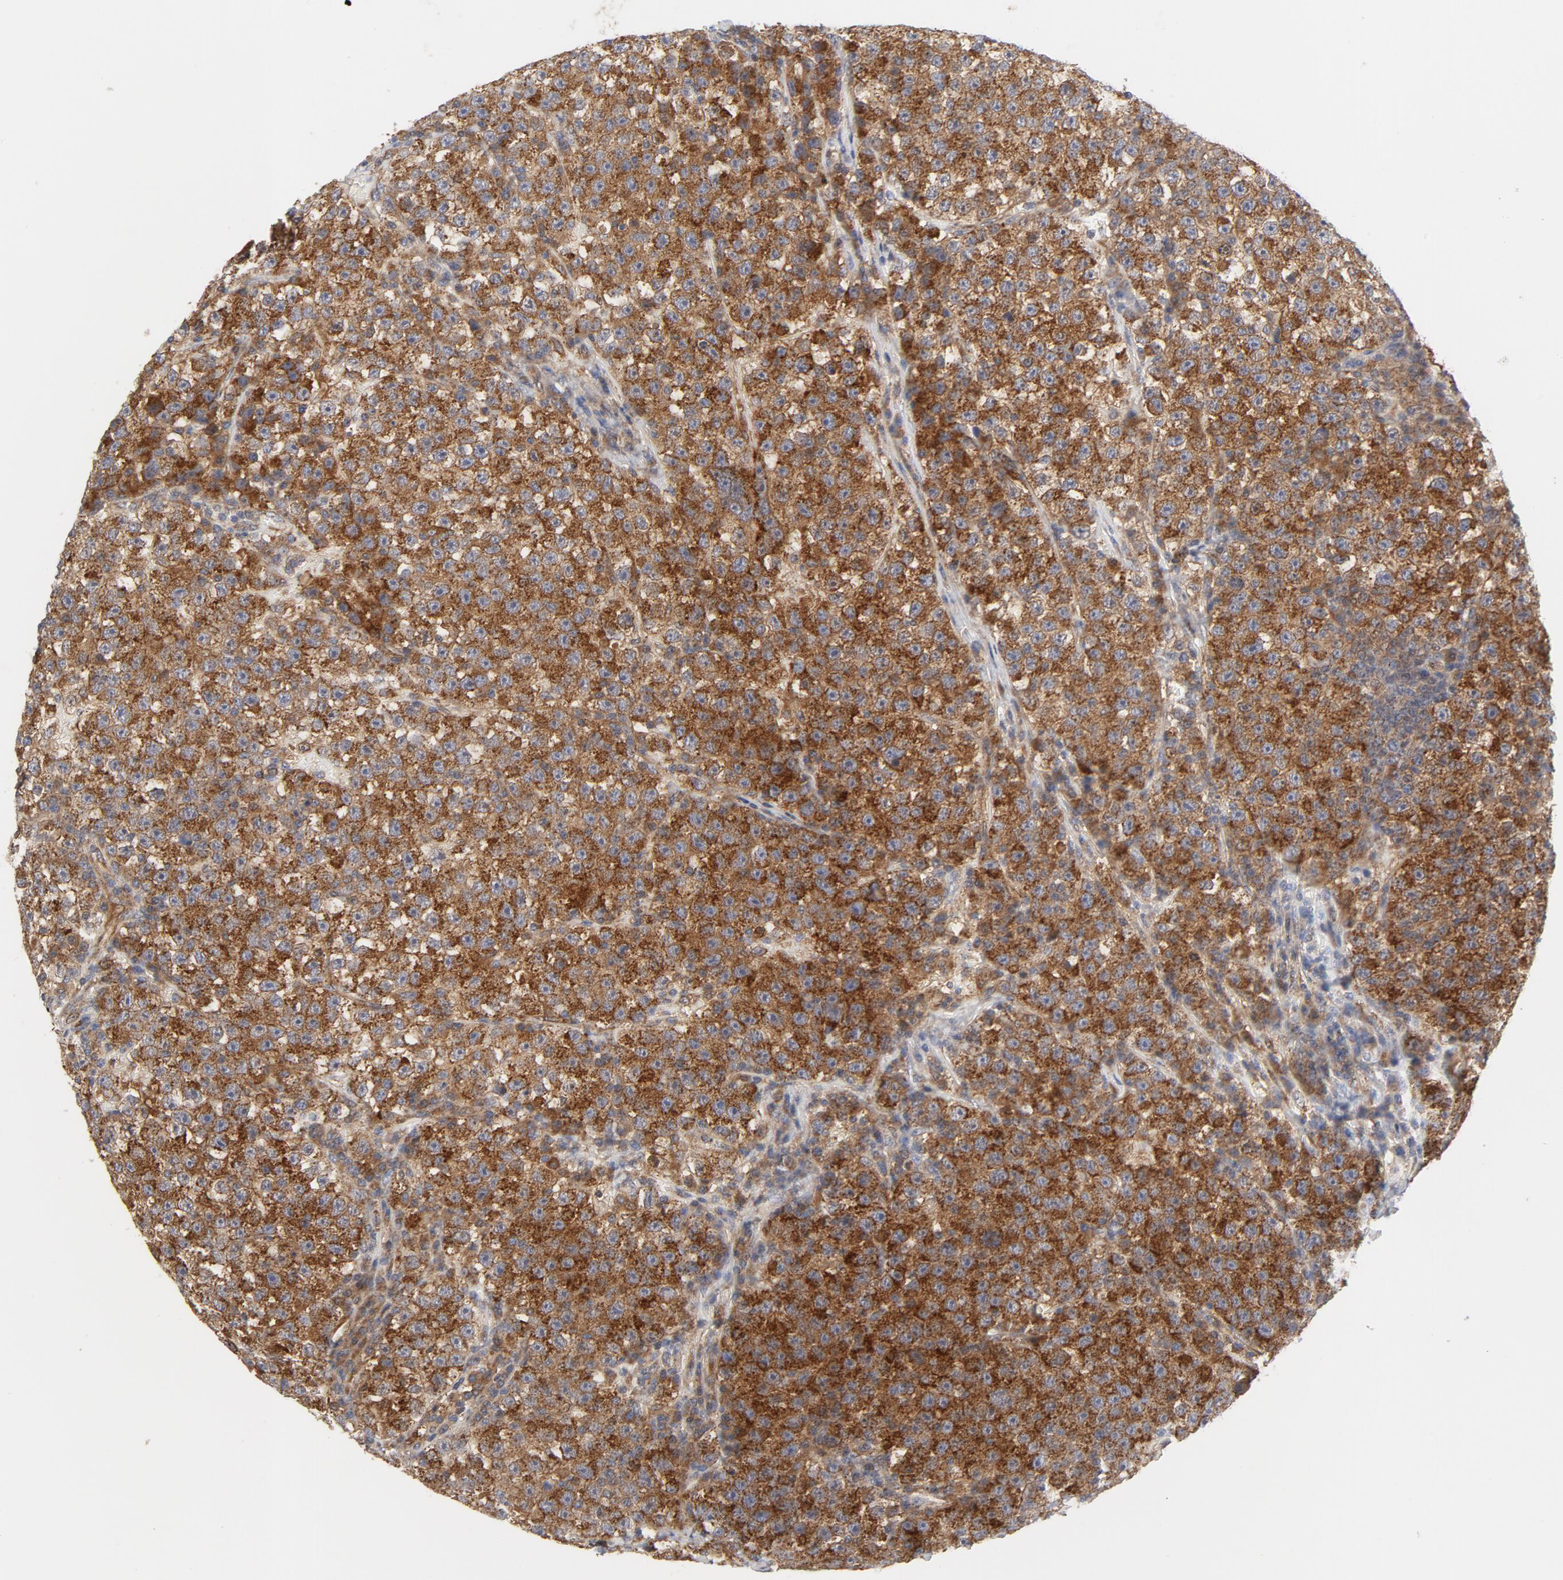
{"staining": {"intensity": "strong", "quantity": ">75%", "location": "cytoplasmic/membranous"}, "tissue": "testis cancer", "cell_type": "Tumor cells", "image_type": "cancer", "snomed": [{"axis": "morphology", "description": "Seminoma, NOS"}, {"axis": "topography", "description": "Testis"}], "caption": "Protein analysis of testis seminoma tissue displays strong cytoplasmic/membranous staining in approximately >75% of tumor cells. Nuclei are stained in blue.", "gene": "RAPGEF4", "patient": {"sex": "male", "age": 22}}